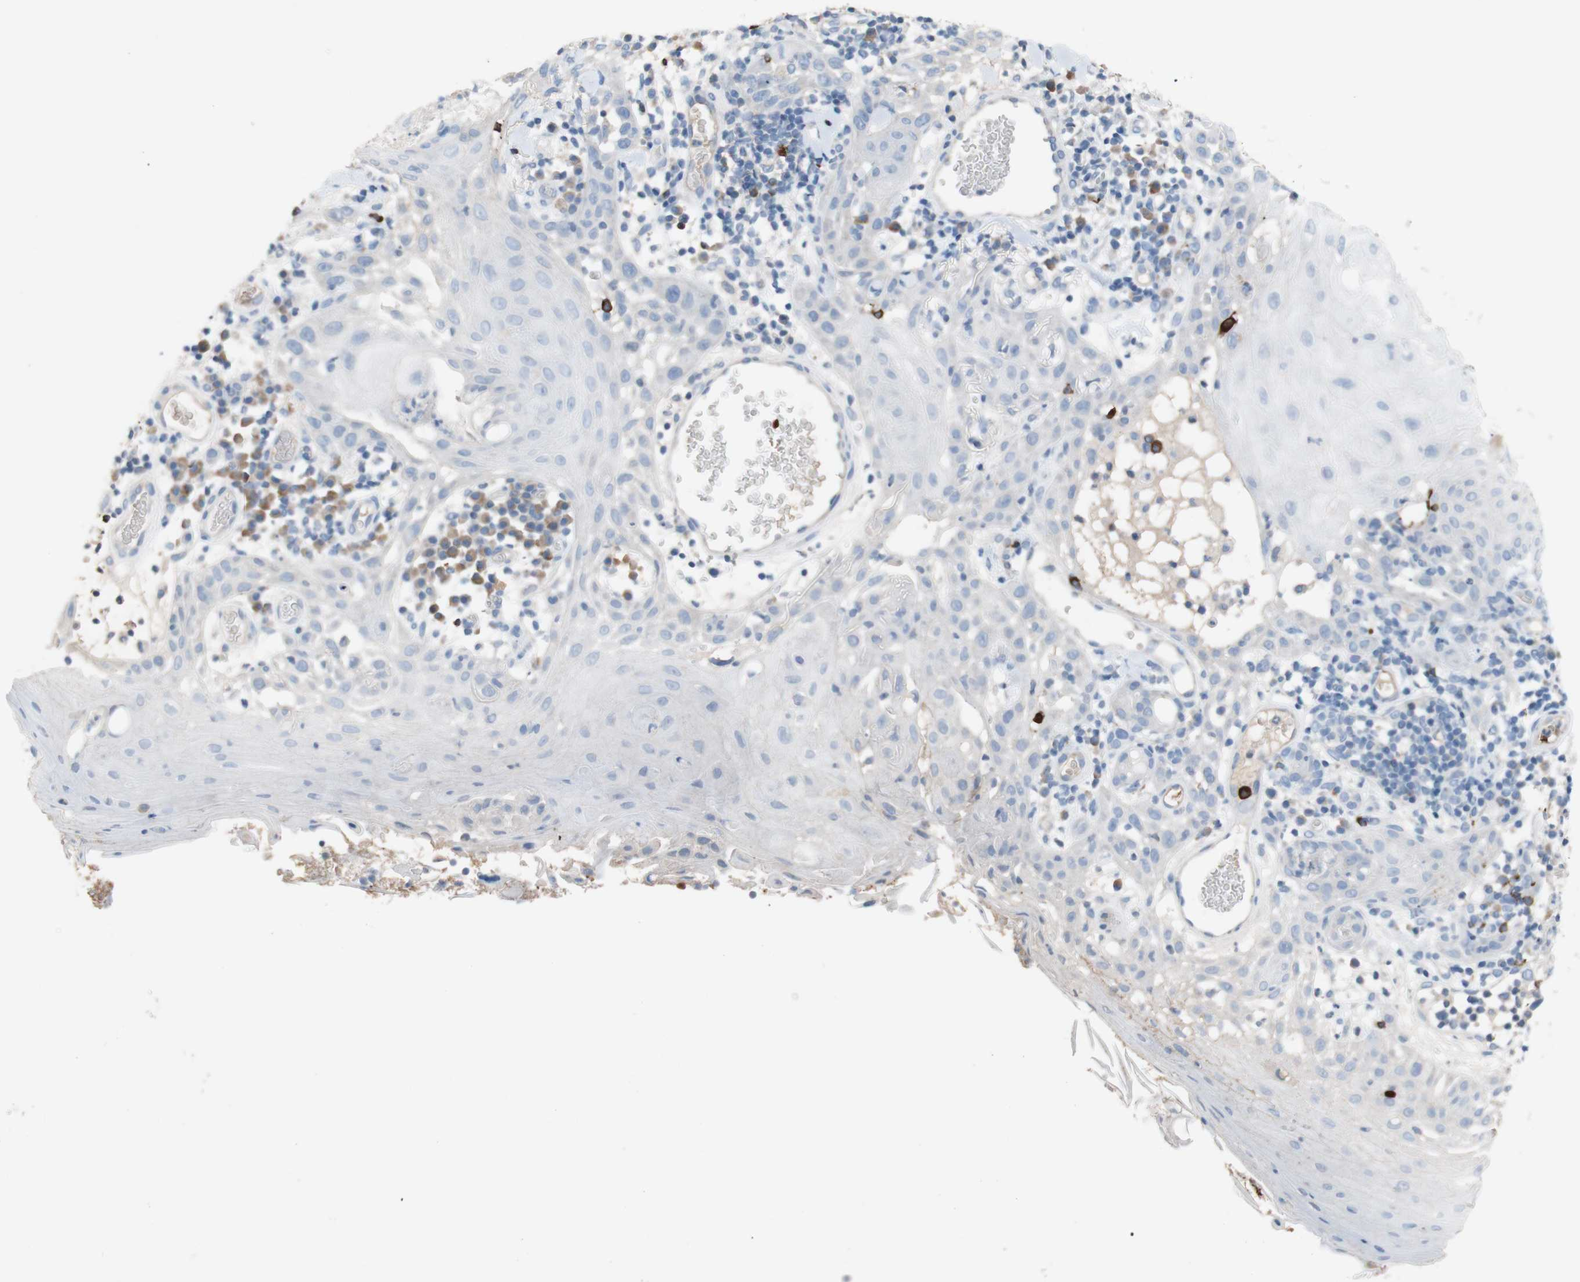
{"staining": {"intensity": "negative", "quantity": "none", "location": "none"}, "tissue": "skin cancer", "cell_type": "Tumor cells", "image_type": "cancer", "snomed": [{"axis": "morphology", "description": "Squamous cell carcinoma, NOS"}, {"axis": "topography", "description": "Skin"}], "caption": "This image is of skin cancer (squamous cell carcinoma) stained with immunohistochemistry to label a protein in brown with the nuclei are counter-stained blue. There is no positivity in tumor cells.", "gene": "PACSIN1", "patient": {"sex": "male", "age": 24}}